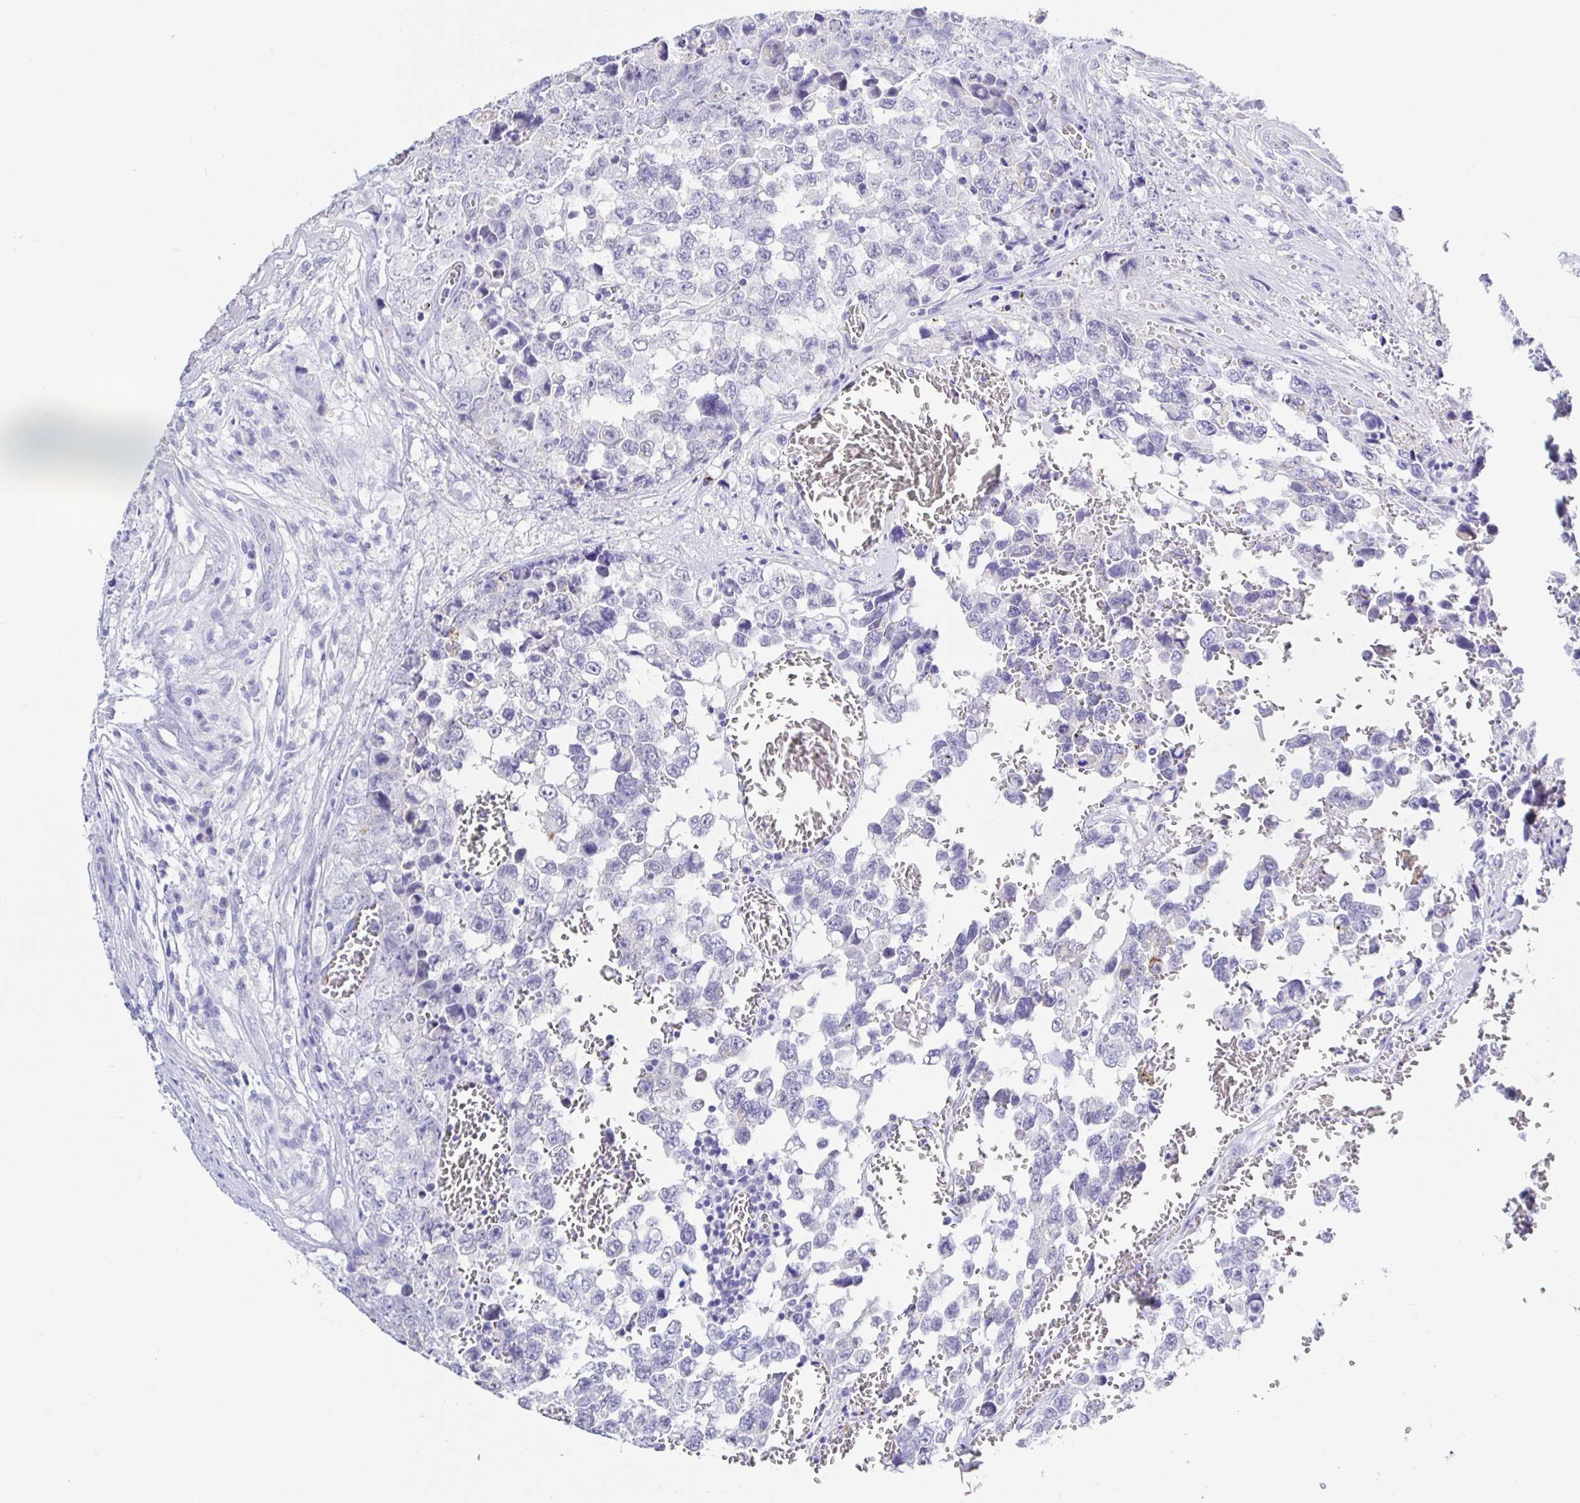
{"staining": {"intensity": "negative", "quantity": "none", "location": "none"}, "tissue": "testis cancer", "cell_type": "Tumor cells", "image_type": "cancer", "snomed": [{"axis": "morphology", "description": "Carcinoma, Embryonal, NOS"}, {"axis": "topography", "description": "Testis"}], "caption": "Immunohistochemical staining of human testis embryonal carcinoma displays no significant expression in tumor cells.", "gene": "MAOA", "patient": {"sex": "male", "age": 18}}